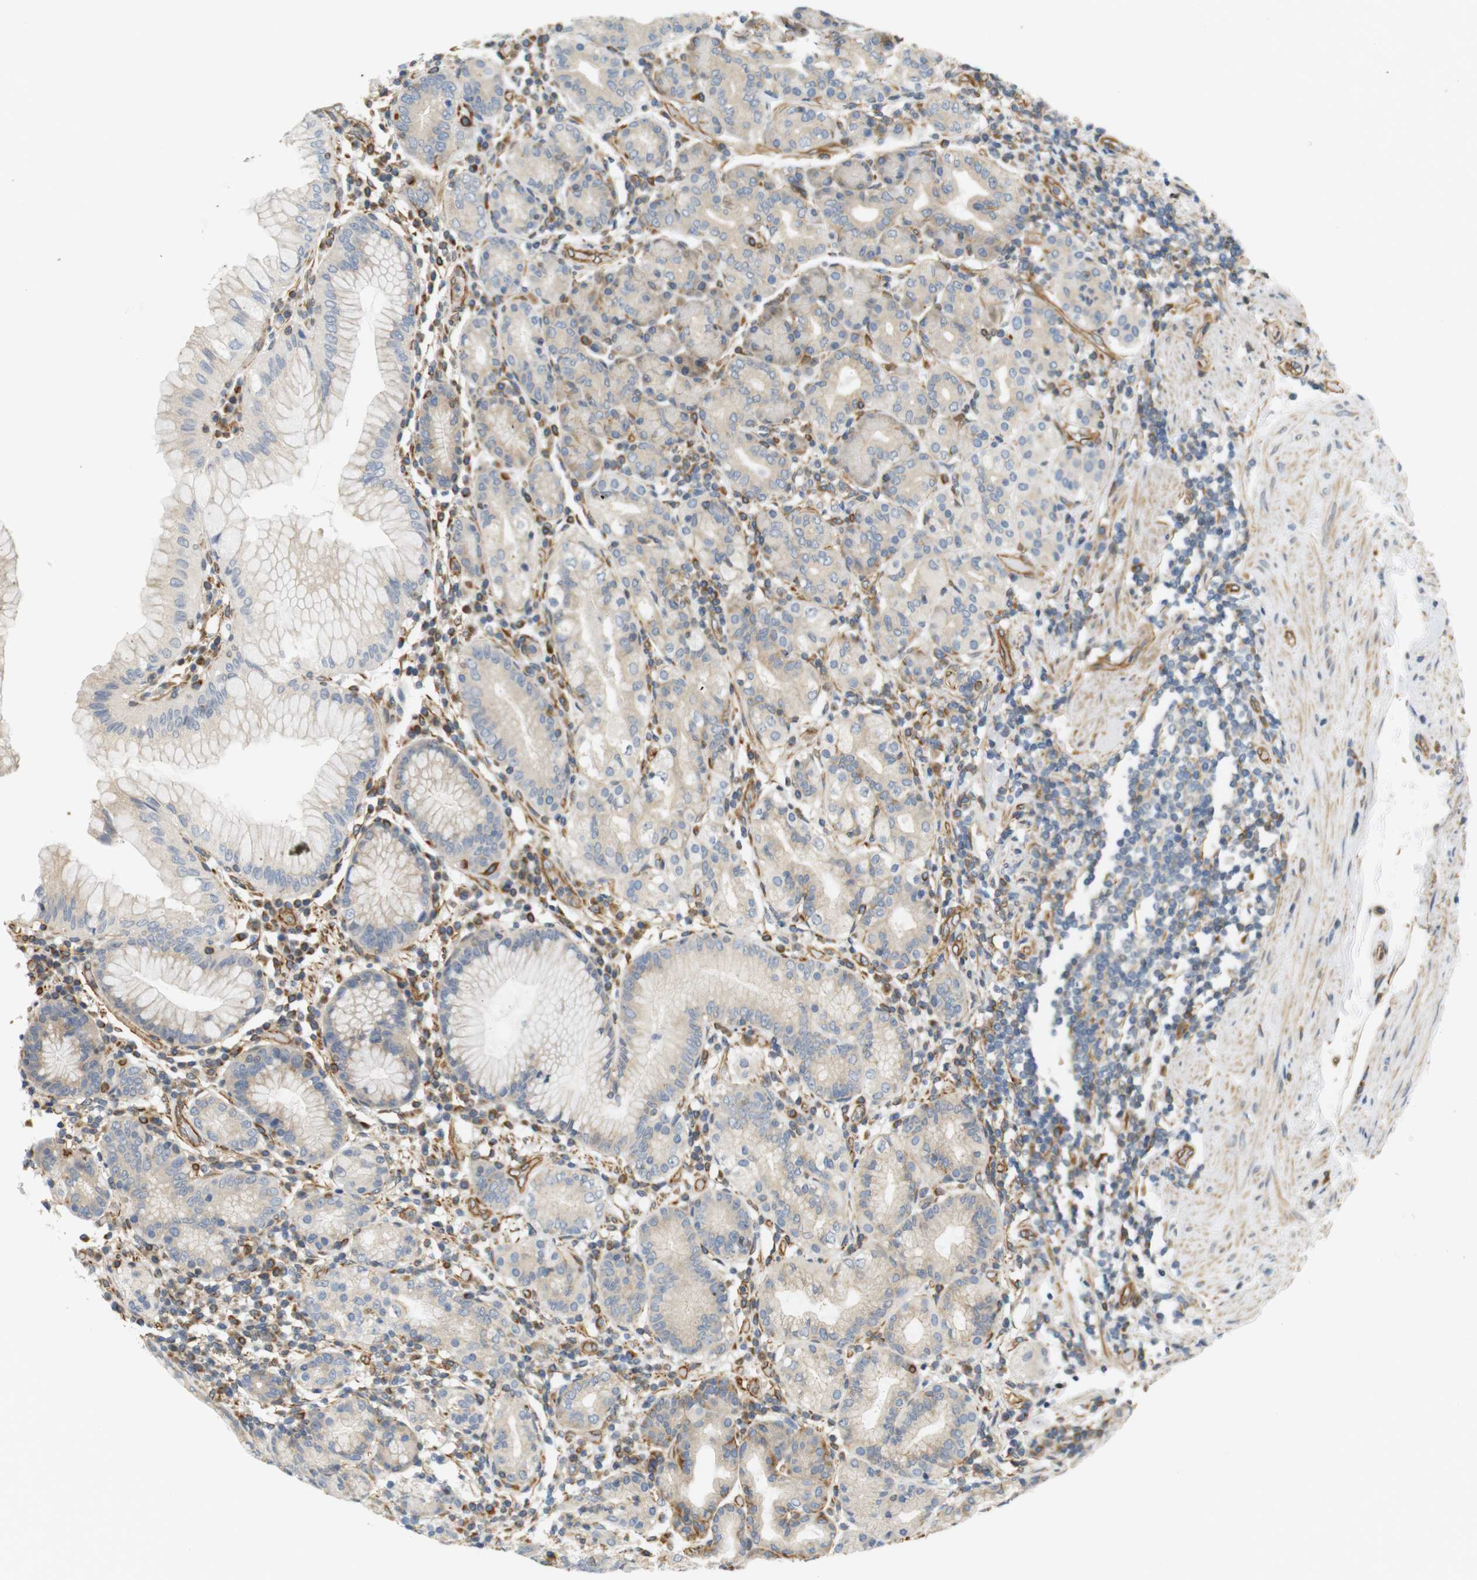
{"staining": {"intensity": "weak", "quantity": "<25%", "location": "cytoplasmic/membranous"}, "tissue": "stomach", "cell_type": "Glandular cells", "image_type": "normal", "snomed": [{"axis": "morphology", "description": "Normal tissue, NOS"}, {"axis": "topography", "description": "Stomach, lower"}], "caption": "Immunohistochemistry of normal human stomach reveals no positivity in glandular cells.", "gene": "CYTH3", "patient": {"sex": "female", "age": 76}}